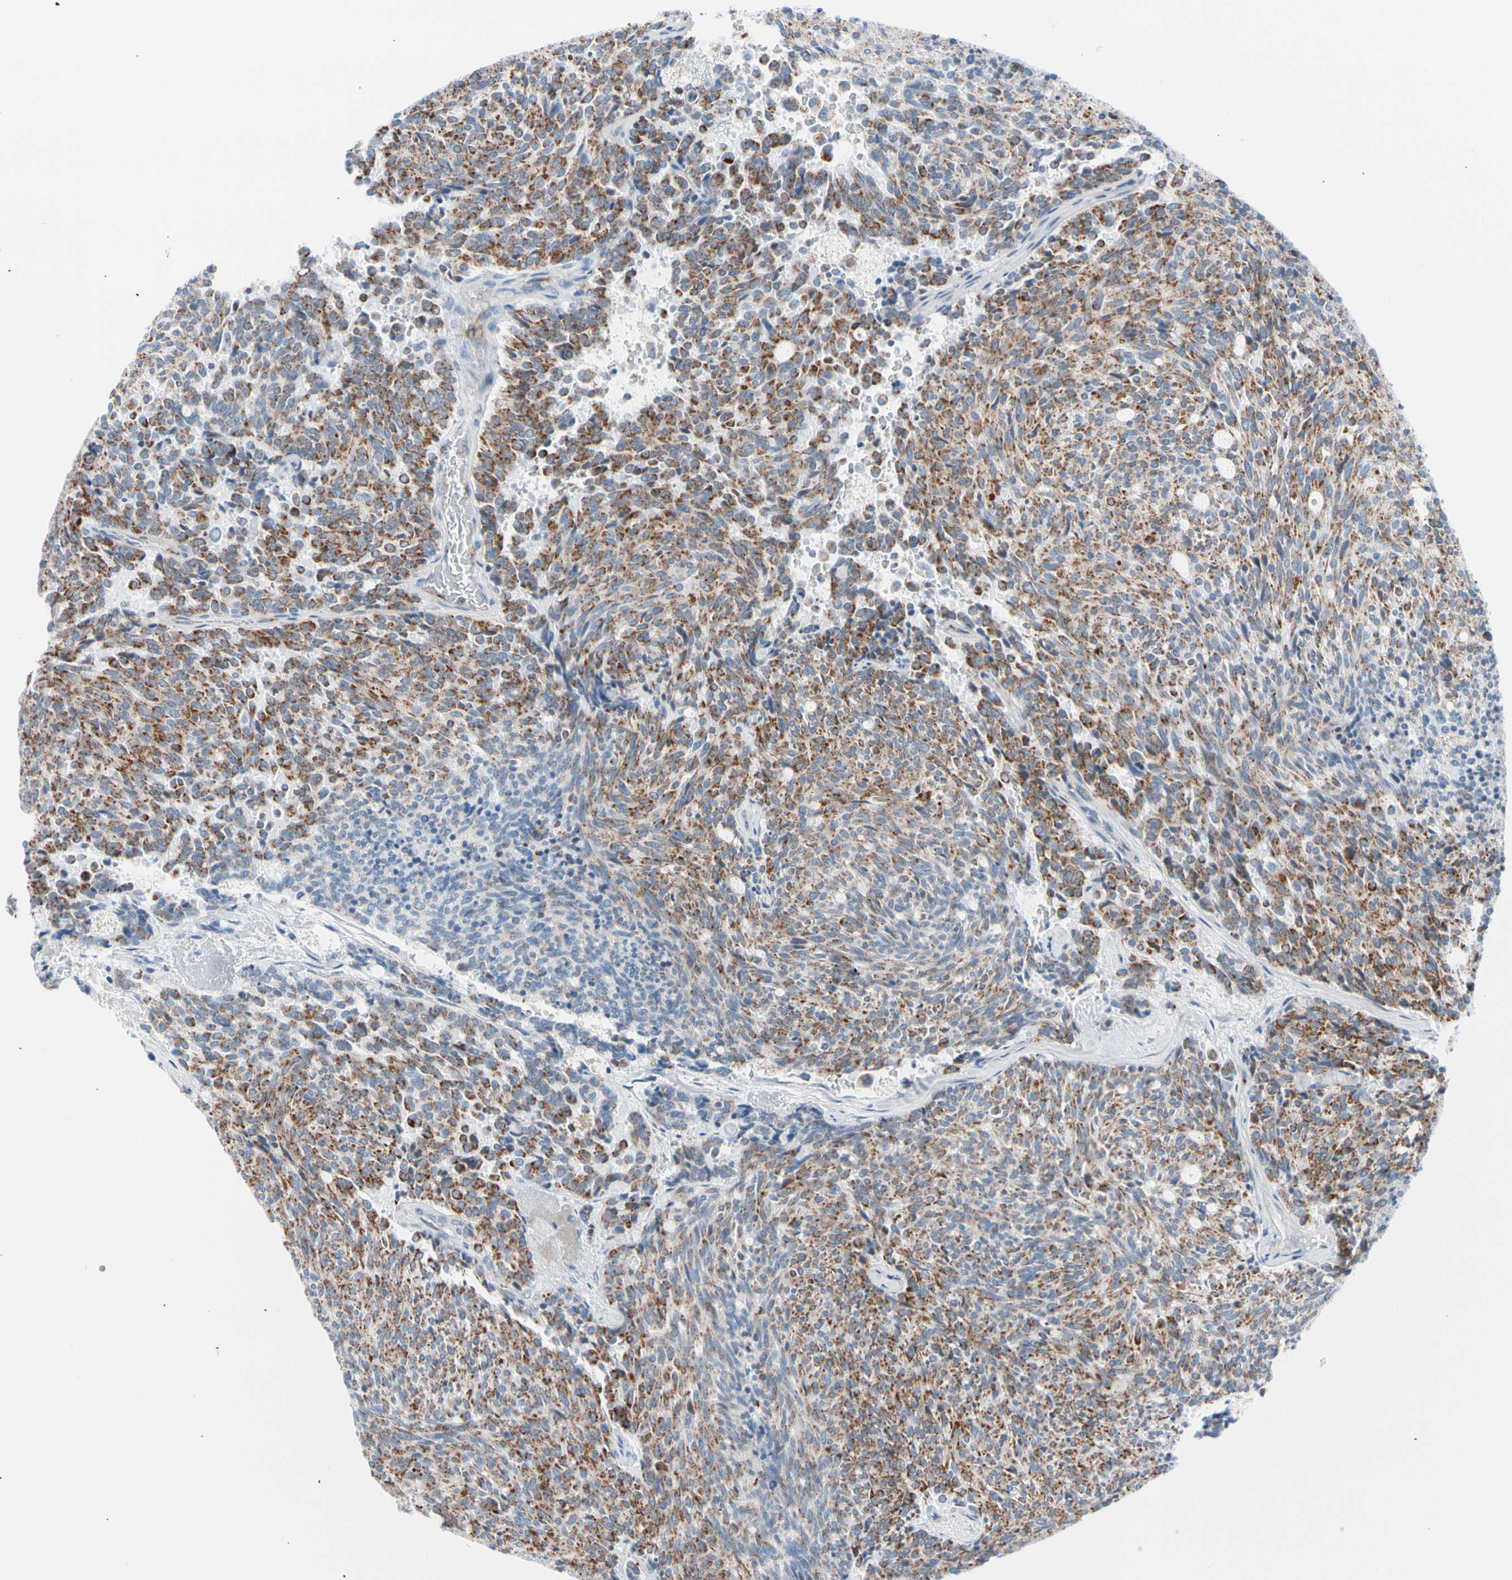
{"staining": {"intensity": "moderate", "quantity": ">75%", "location": "cytoplasmic/membranous"}, "tissue": "carcinoid", "cell_type": "Tumor cells", "image_type": "cancer", "snomed": [{"axis": "morphology", "description": "Carcinoid, malignant, NOS"}, {"axis": "topography", "description": "Pancreas"}], "caption": "DAB immunohistochemical staining of human malignant carcinoid displays moderate cytoplasmic/membranous protein expression in about >75% of tumor cells. The protein is stained brown, and the nuclei are stained in blue (DAB IHC with brightfield microscopy, high magnification).", "gene": "HK1", "patient": {"sex": "female", "age": 54}}